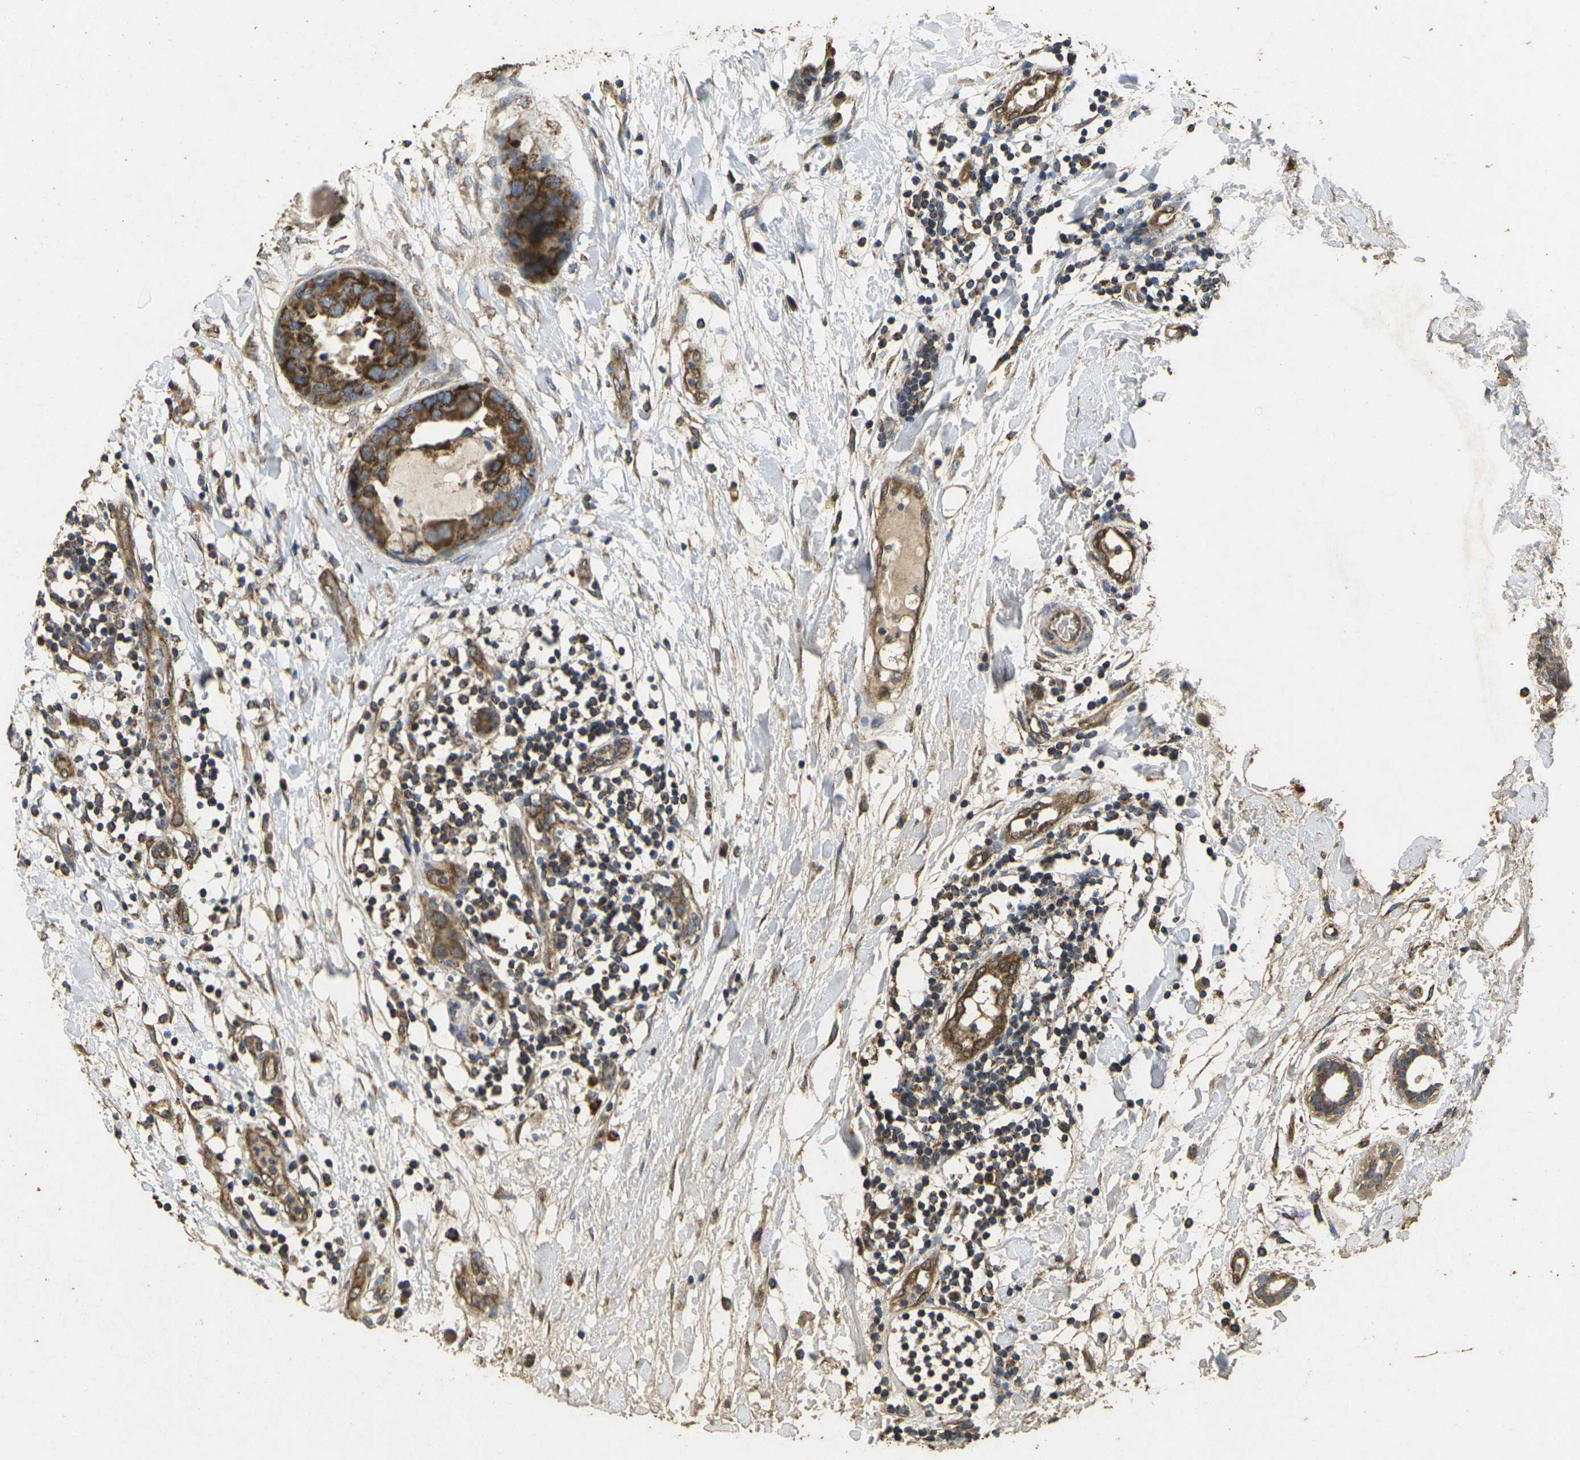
{"staining": {"intensity": "strong", "quantity": ">75%", "location": "cytoplasmic/membranous"}, "tissue": "breast cancer", "cell_type": "Tumor cells", "image_type": "cancer", "snomed": [{"axis": "morphology", "description": "Duct carcinoma"}, {"axis": "topography", "description": "Breast"}], "caption": "There is high levels of strong cytoplasmic/membranous expression in tumor cells of breast cancer (invasive ductal carcinoma), as demonstrated by immunohistochemical staining (brown color).", "gene": "MAPK11", "patient": {"sex": "female", "age": 40}}